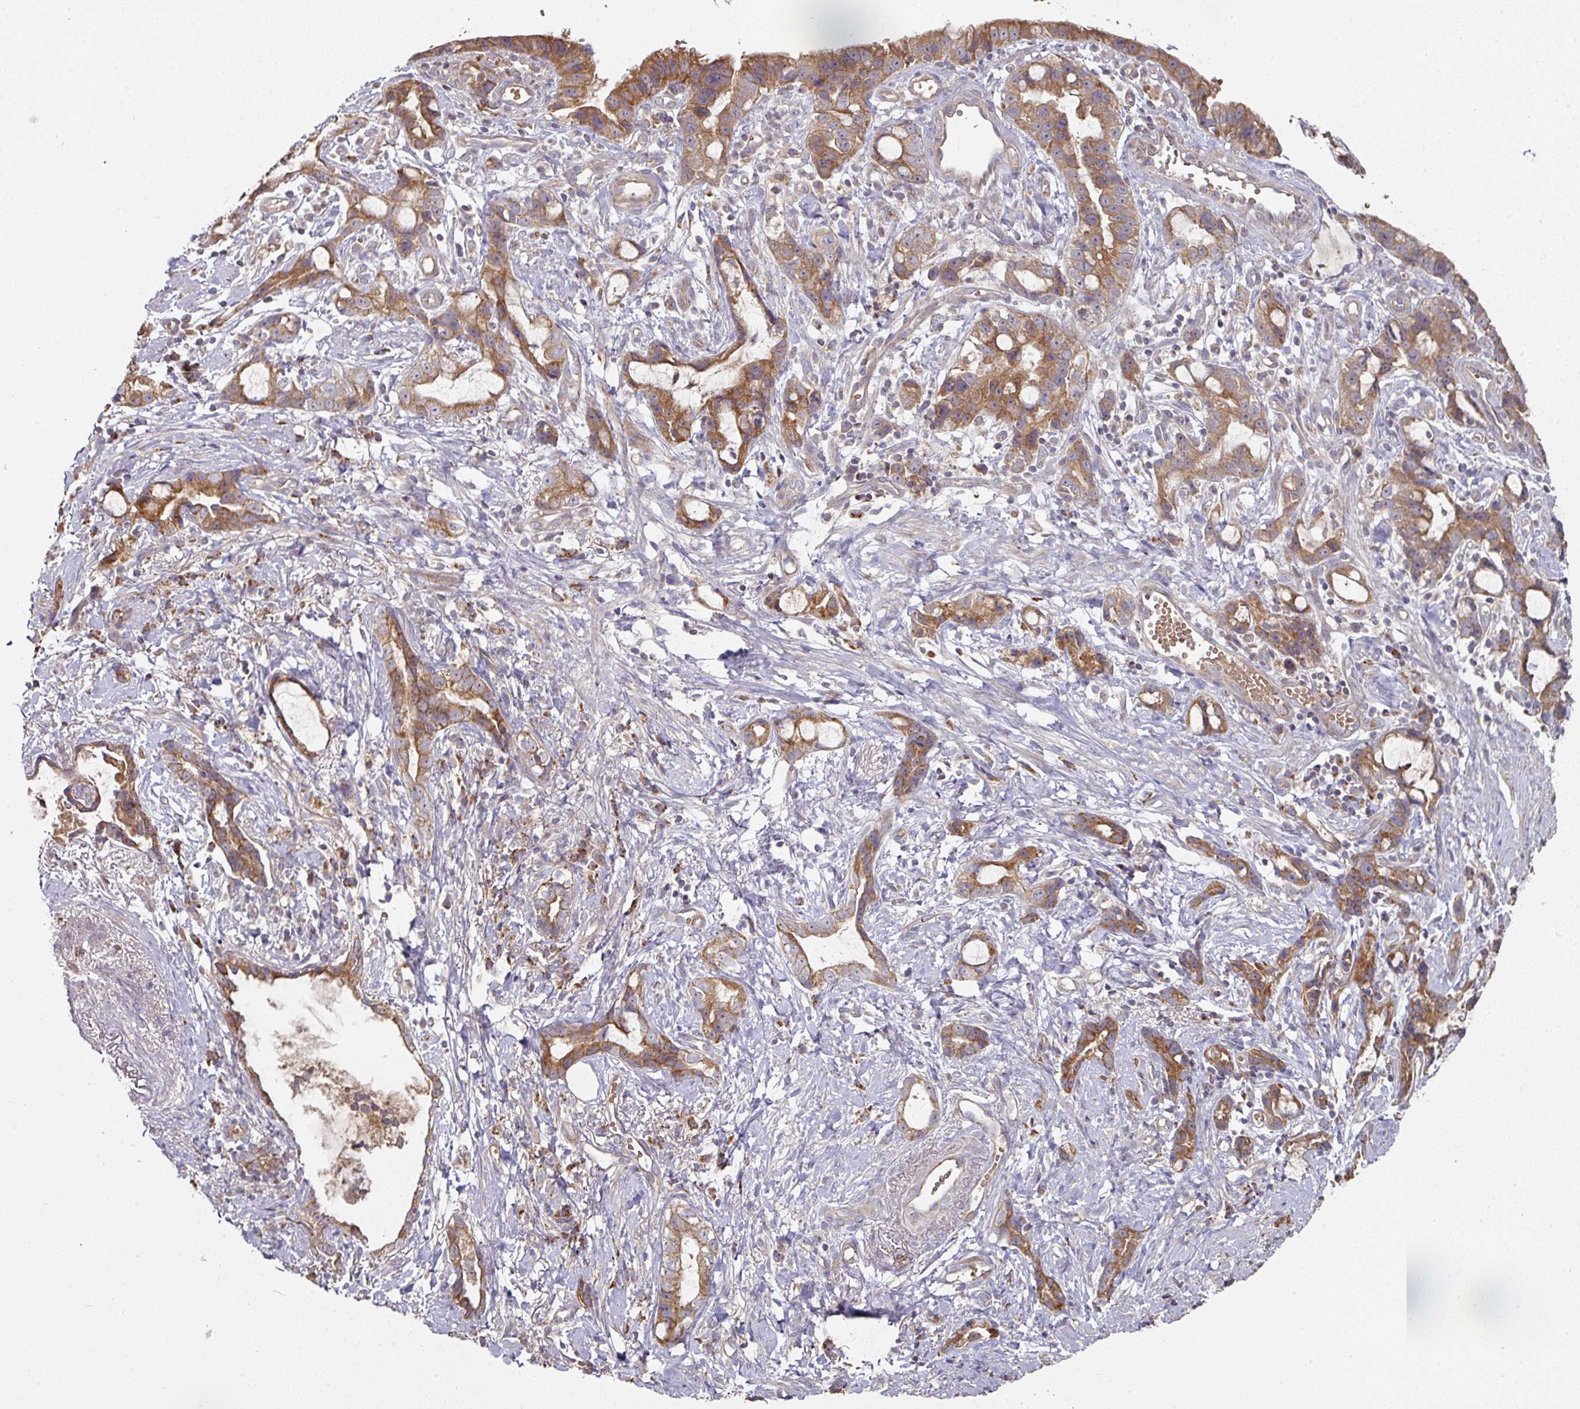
{"staining": {"intensity": "moderate", "quantity": ">75%", "location": "cytoplasmic/membranous"}, "tissue": "stomach cancer", "cell_type": "Tumor cells", "image_type": "cancer", "snomed": [{"axis": "morphology", "description": "Adenocarcinoma, NOS"}, {"axis": "topography", "description": "Stomach"}], "caption": "A micrograph of human adenocarcinoma (stomach) stained for a protein displays moderate cytoplasmic/membranous brown staining in tumor cells. (Stains: DAB (3,3'-diaminobenzidine) in brown, nuclei in blue, Microscopy: brightfield microscopy at high magnification).", "gene": "DNAJC7", "patient": {"sex": "male", "age": 55}}